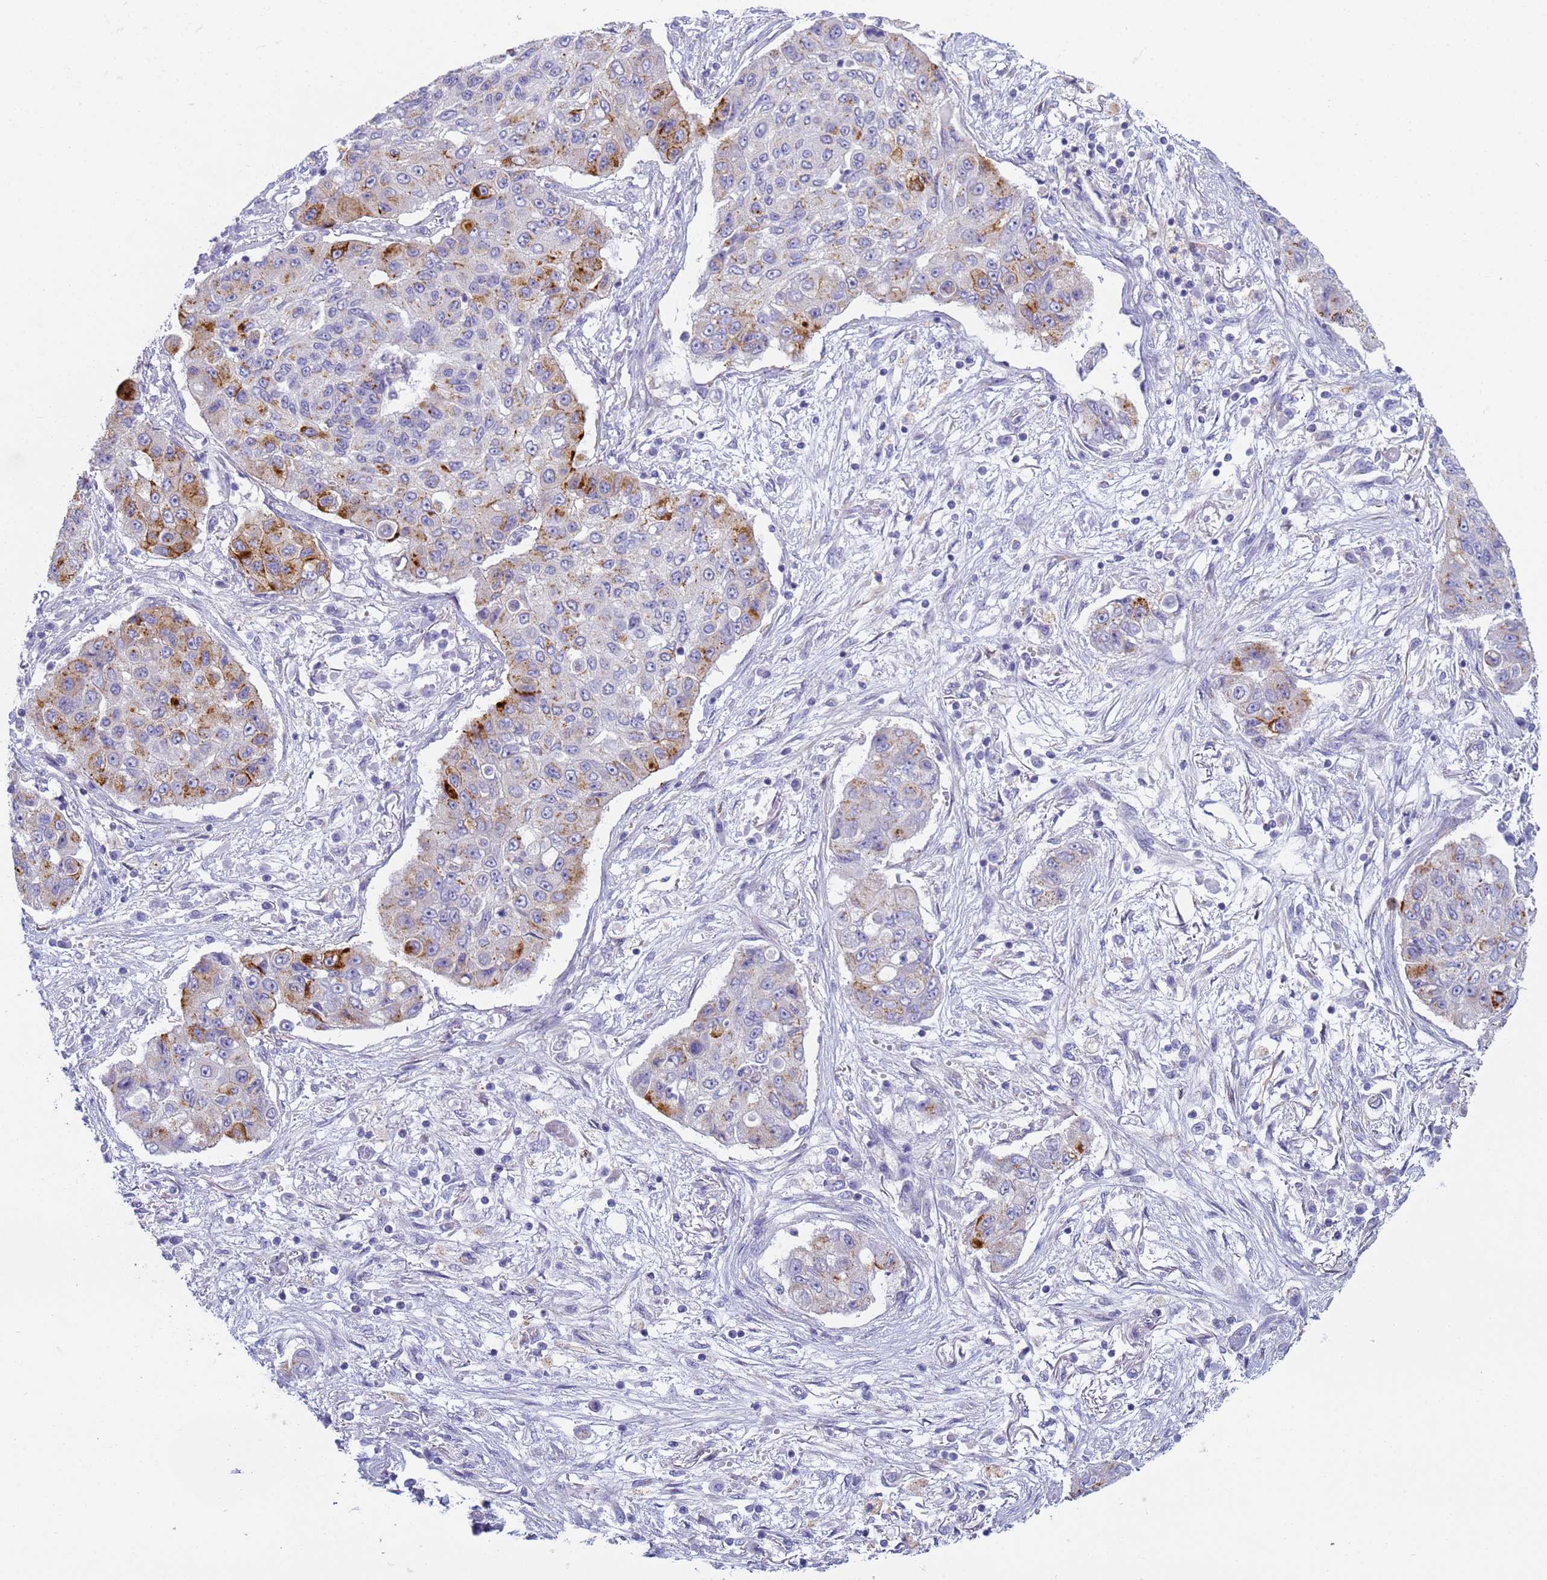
{"staining": {"intensity": "strong", "quantity": "<25%", "location": "cytoplasmic/membranous"}, "tissue": "lung cancer", "cell_type": "Tumor cells", "image_type": "cancer", "snomed": [{"axis": "morphology", "description": "Squamous cell carcinoma, NOS"}, {"axis": "topography", "description": "Lung"}], "caption": "High-magnification brightfield microscopy of lung squamous cell carcinoma stained with DAB (3,3'-diaminobenzidine) (brown) and counterstained with hematoxylin (blue). tumor cells exhibit strong cytoplasmic/membranous positivity is appreciated in approximately<25% of cells.", "gene": "CR1", "patient": {"sex": "male", "age": 74}}